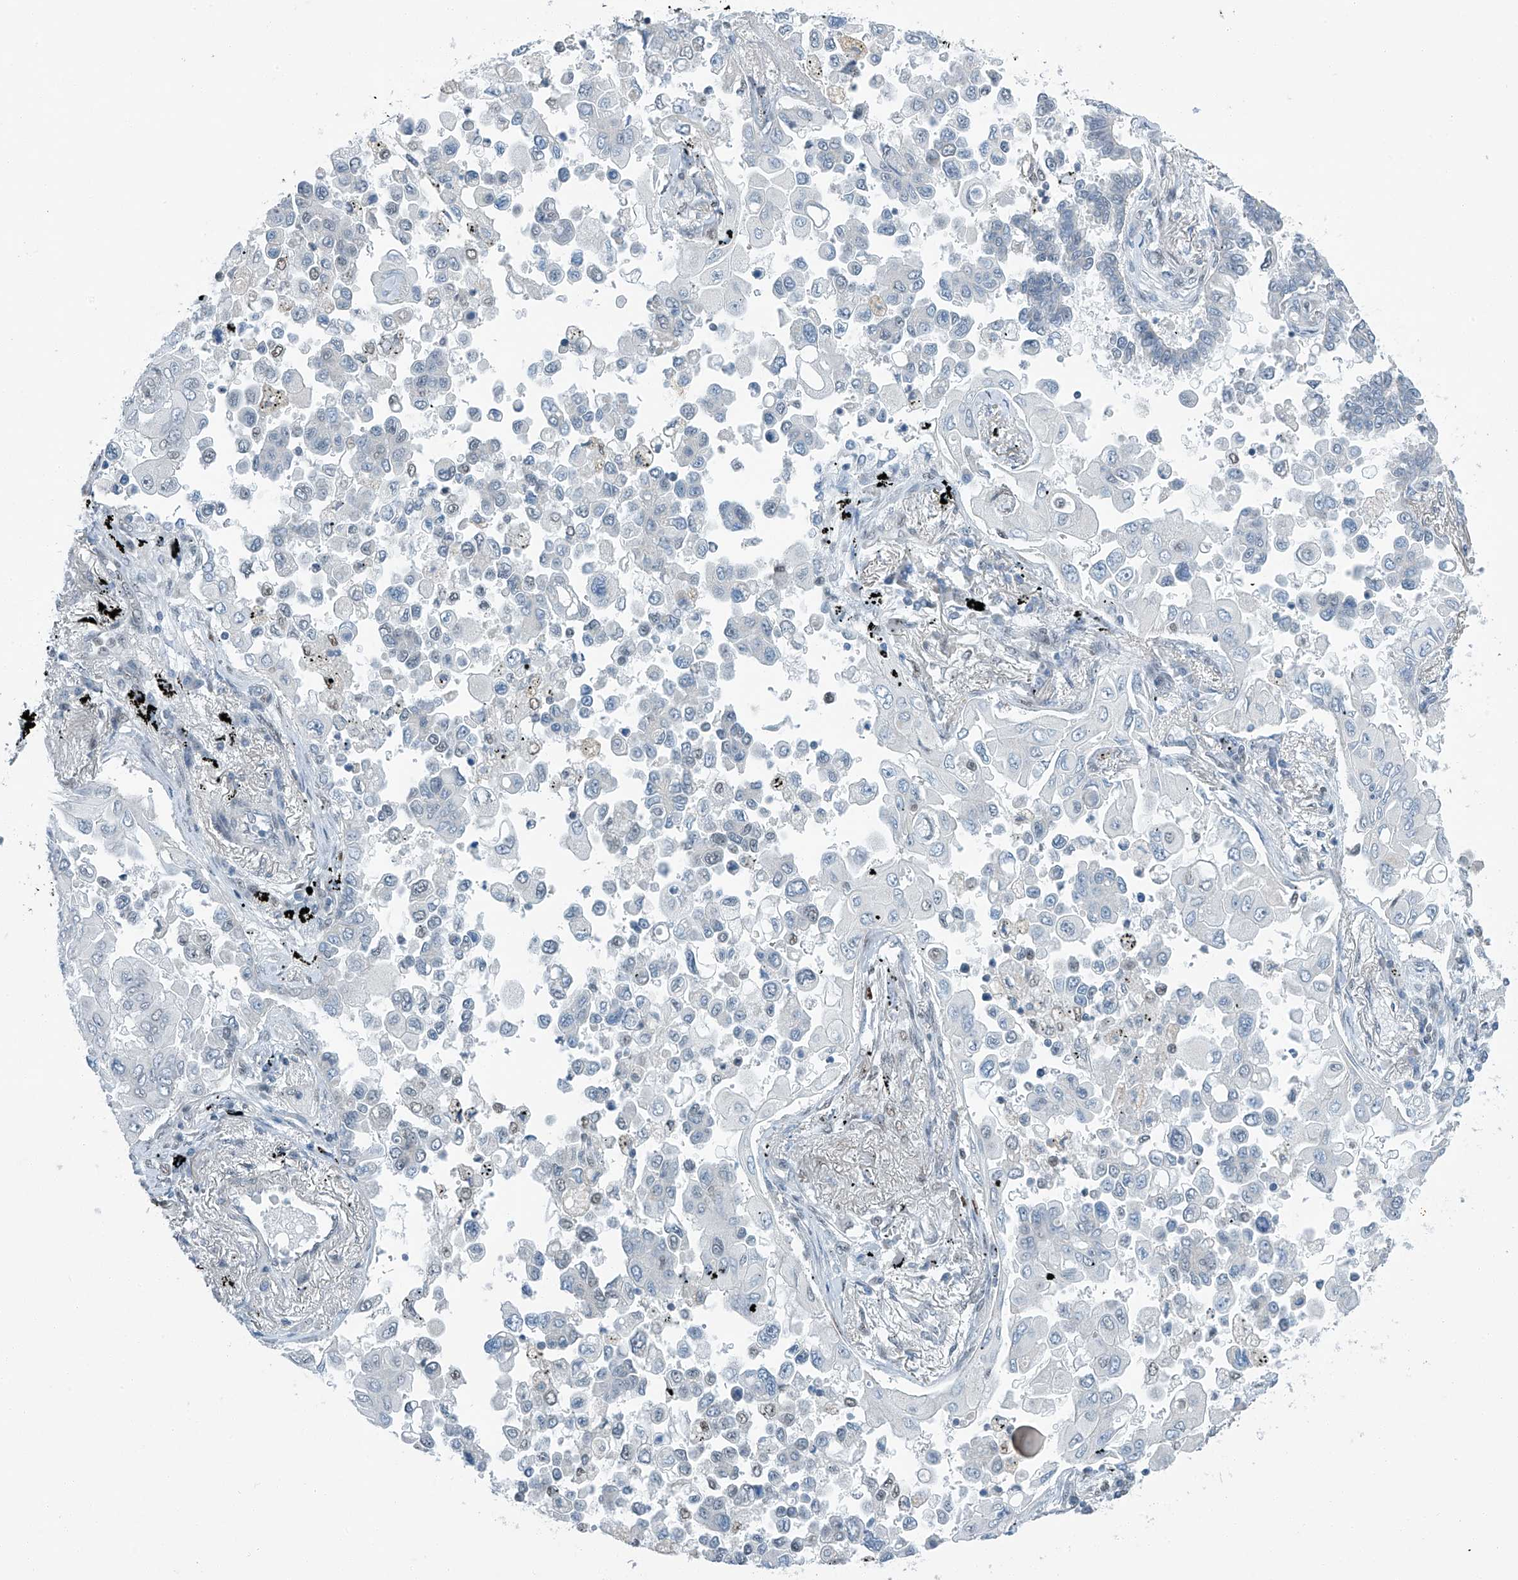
{"staining": {"intensity": "weak", "quantity": "<25%", "location": "nuclear"}, "tissue": "lung cancer", "cell_type": "Tumor cells", "image_type": "cancer", "snomed": [{"axis": "morphology", "description": "Adenocarcinoma, NOS"}, {"axis": "topography", "description": "Lung"}], "caption": "DAB immunohistochemical staining of lung adenocarcinoma reveals no significant expression in tumor cells. (Brightfield microscopy of DAB (3,3'-diaminobenzidine) IHC at high magnification).", "gene": "TAF8", "patient": {"sex": "female", "age": 67}}